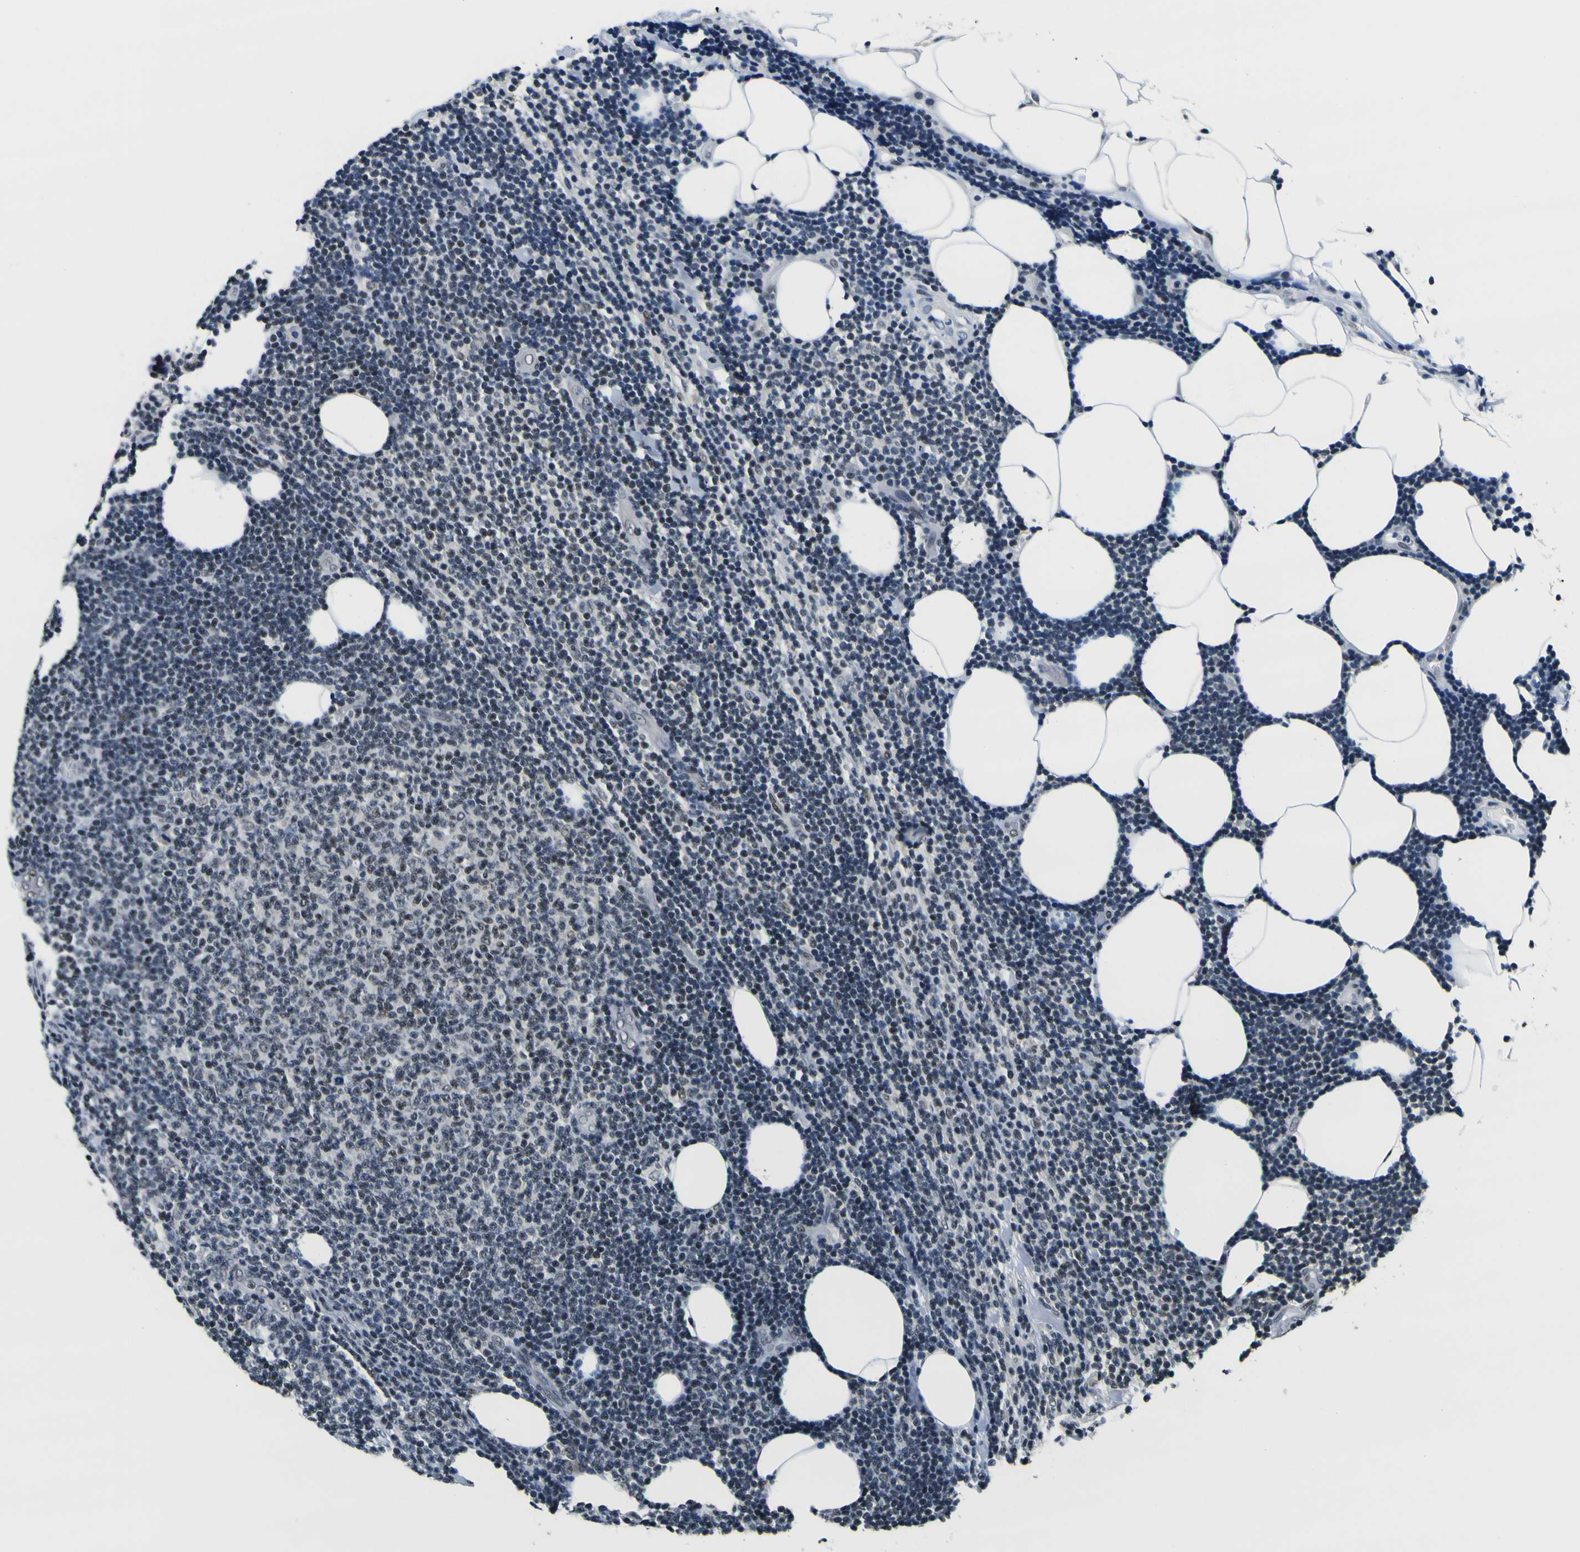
{"staining": {"intensity": "weak", "quantity": "25%-75%", "location": "nuclear"}, "tissue": "lymphoma", "cell_type": "Tumor cells", "image_type": "cancer", "snomed": [{"axis": "morphology", "description": "Malignant lymphoma, non-Hodgkin's type, Low grade"}, {"axis": "topography", "description": "Lymph node"}], "caption": "Lymphoma stained with a brown dye reveals weak nuclear positive positivity in about 25%-75% of tumor cells.", "gene": "SP1", "patient": {"sex": "male", "age": 66}}